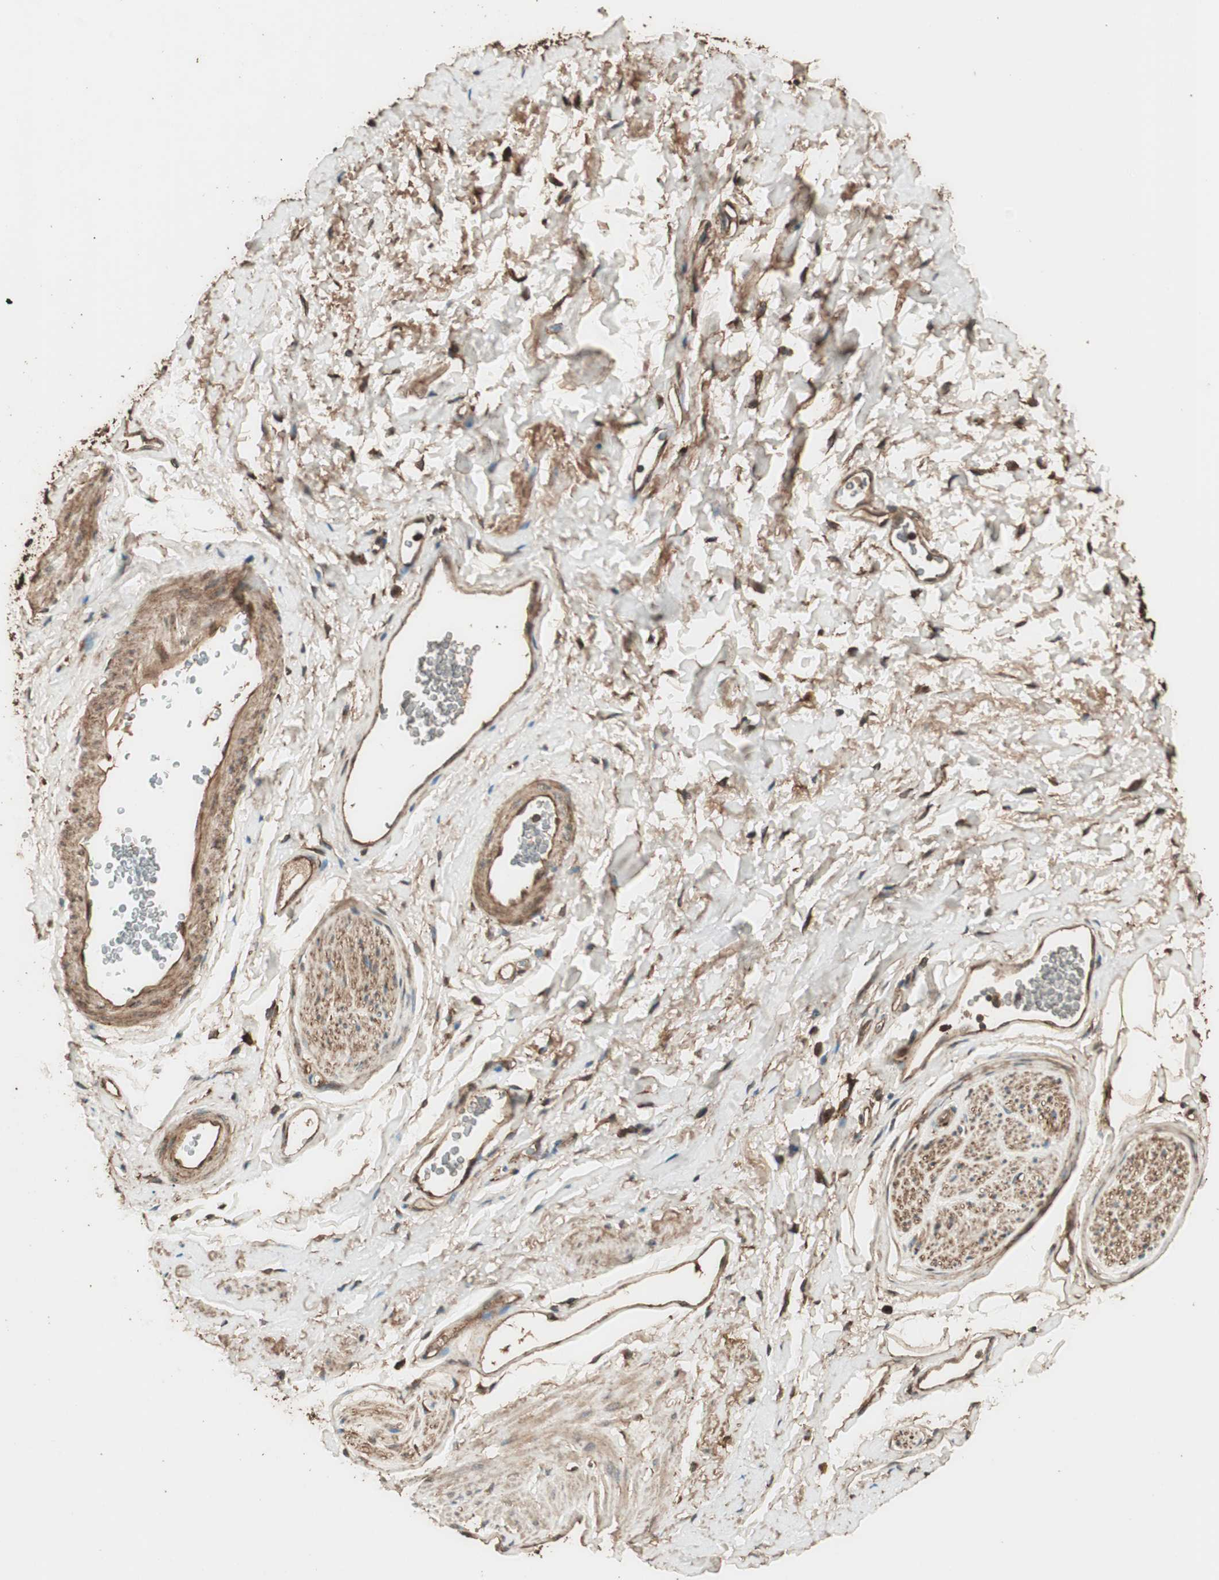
{"staining": {"intensity": "moderate", "quantity": ">75%", "location": "cytoplasmic/membranous"}, "tissue": "adipose tissue", "cell_type": "Adipocytes", "image_type": "normal", "snomed": [{"axis": "morphology", "description": "Normal tissue, NOS"}, {"axis": "topography", "description": "Soft tissue"}, {"axis": "topography", "description": "Peripheral nerve tissue"}], "caption": "IHC photomicrograph of normal adipose tissue: adipose tissue stained using IHC shows medium levels of moderate protein expression localized specifically in the cytoplasmic/membranous of adipocytes, appearing as a cytoplasmic/membranous brown color.", "gene": "CCN4", "patient": {"sex": "female", "age": 71}}